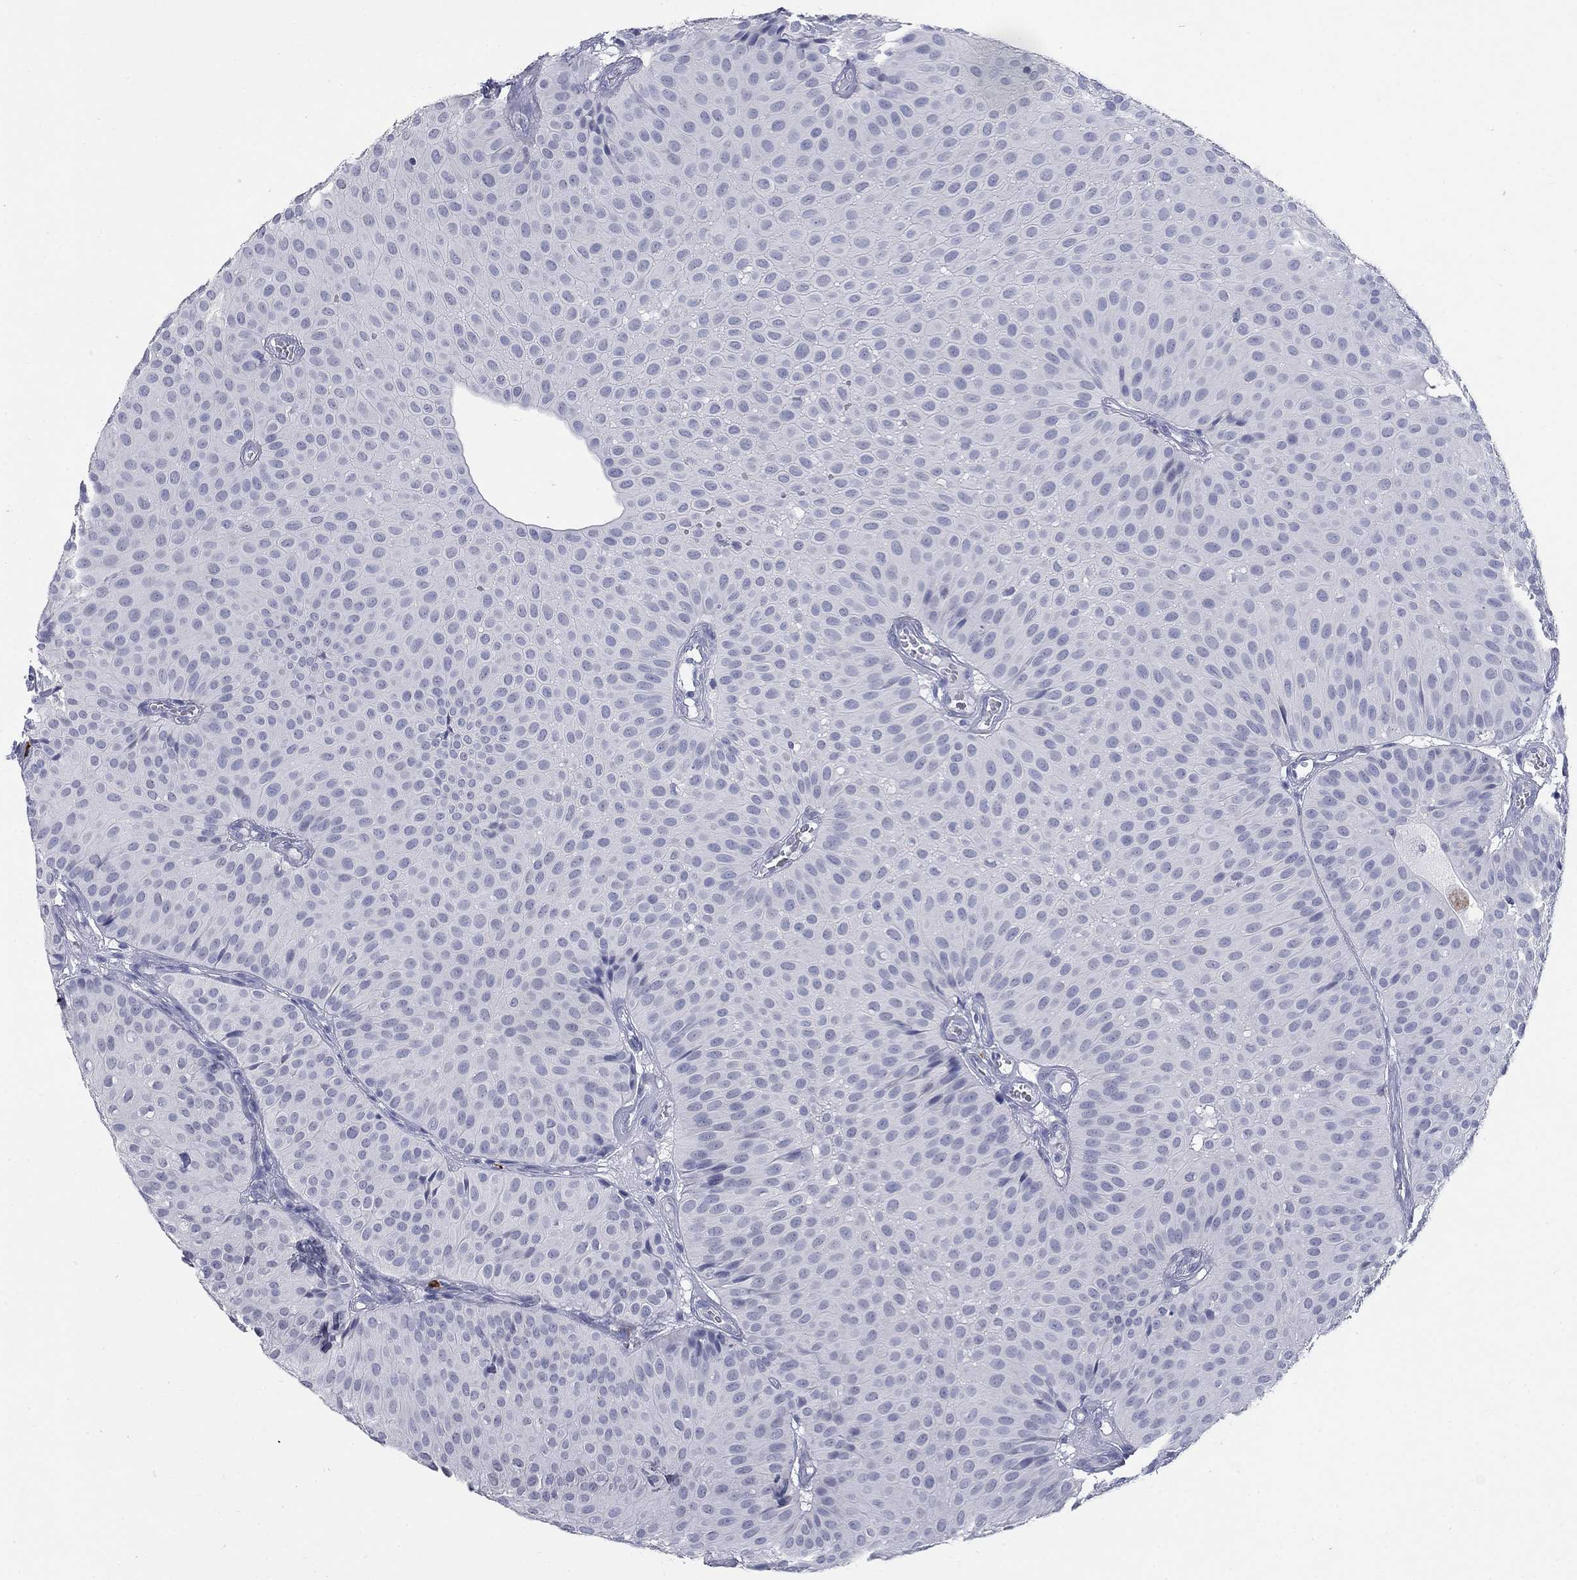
{"staining": {"intensity": "negative", "quantity": "none", "location": "none"}, "tissue": "urothelial cancer", "cell_type": "Tumor cells", "image_type": "cancer", "snomed": [{"axis": "morphology", "description": "Urothelial carcinoma, Low grade"}, {"axis": "topography", "description": "Urinary bladder"}], "caption": "Immunohistochemical staining of human urothelial carcinoma (low-grade) reveals no significant positivity in tumor cells.", "gene": "ECEL1", "patient": {"sex": "male", "age": 64}}